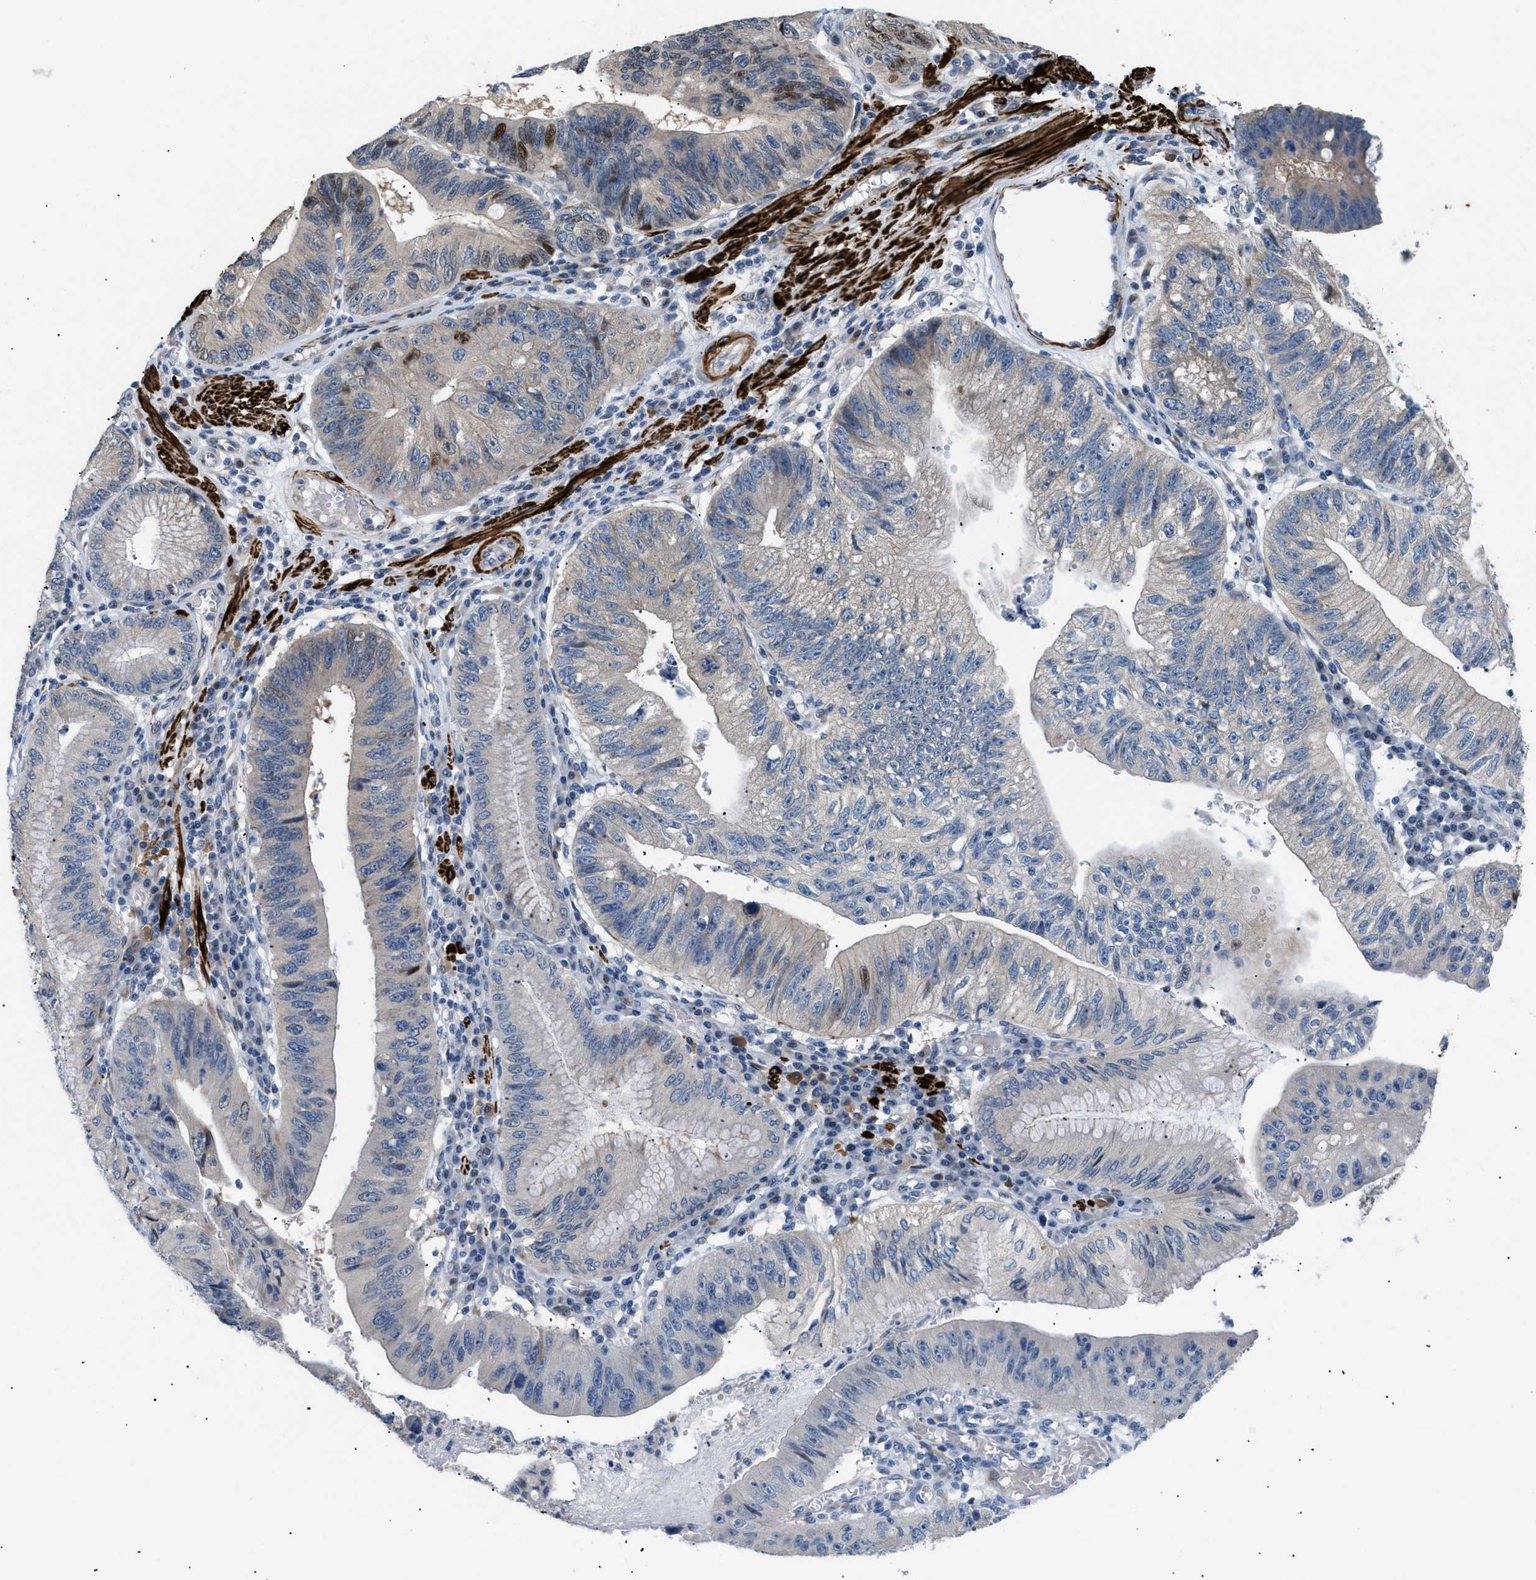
{"staining": {"intensity": "moderate", "quantity": "<25%", "location": "nuclear"}, "tissue": "stomach cancer", "cell_type": "Tumor cells", "image_type": "cancer", "snomed": [{"axis": "morphology", "description": "Adenocarcinoma, NOS"}, {"axis": "topography", "description": "Stomach"}], "caption": "Immunohistochemistry (IHC) photomicrograph of neoplastic tissue: human stomach adenocarcinoma stained using immunohistochemistry reveals low levels of moderate protein expression localized specifically in the nuclear of tumor cells, appearing as a nuclear brown color.", "gene": "ICA1", "patient": {"sex": "male", "age": 59}}